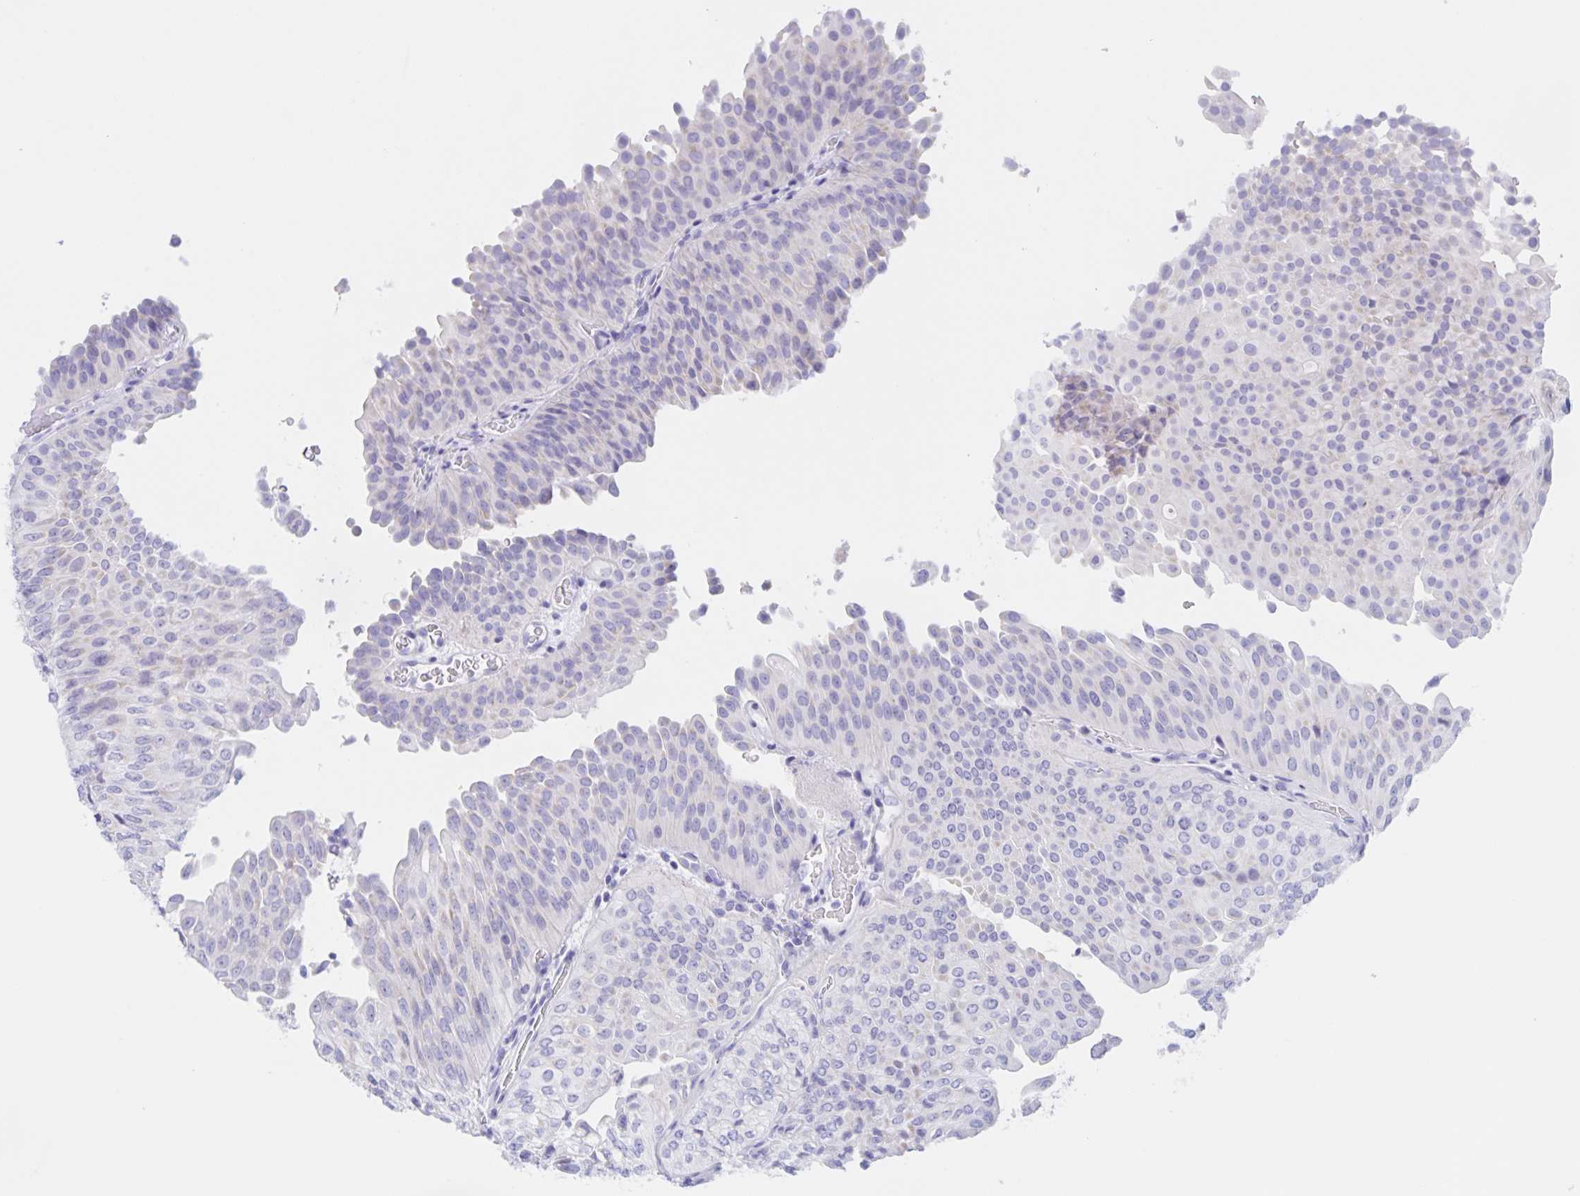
{"staining": {"intensity": "negative", "quantity": "none", "location": "none"}, "tissue": "urothelial cancer", "cell_type": "Tumor cells", "image_type": "cancer", "snomed": [{"axis": "morphology", "description": "Urothelial carcinoma, NOS"}, {"axis": "topography", "description": "Urinary bladder"}], "caption": "Human transitional cell carcinoma stained for a protein using immunohistochemistry (IHC) shows no positivity in tumor cells.", "gene": "CATSPER4", "patient": {"sex": "male", "age": 62}}